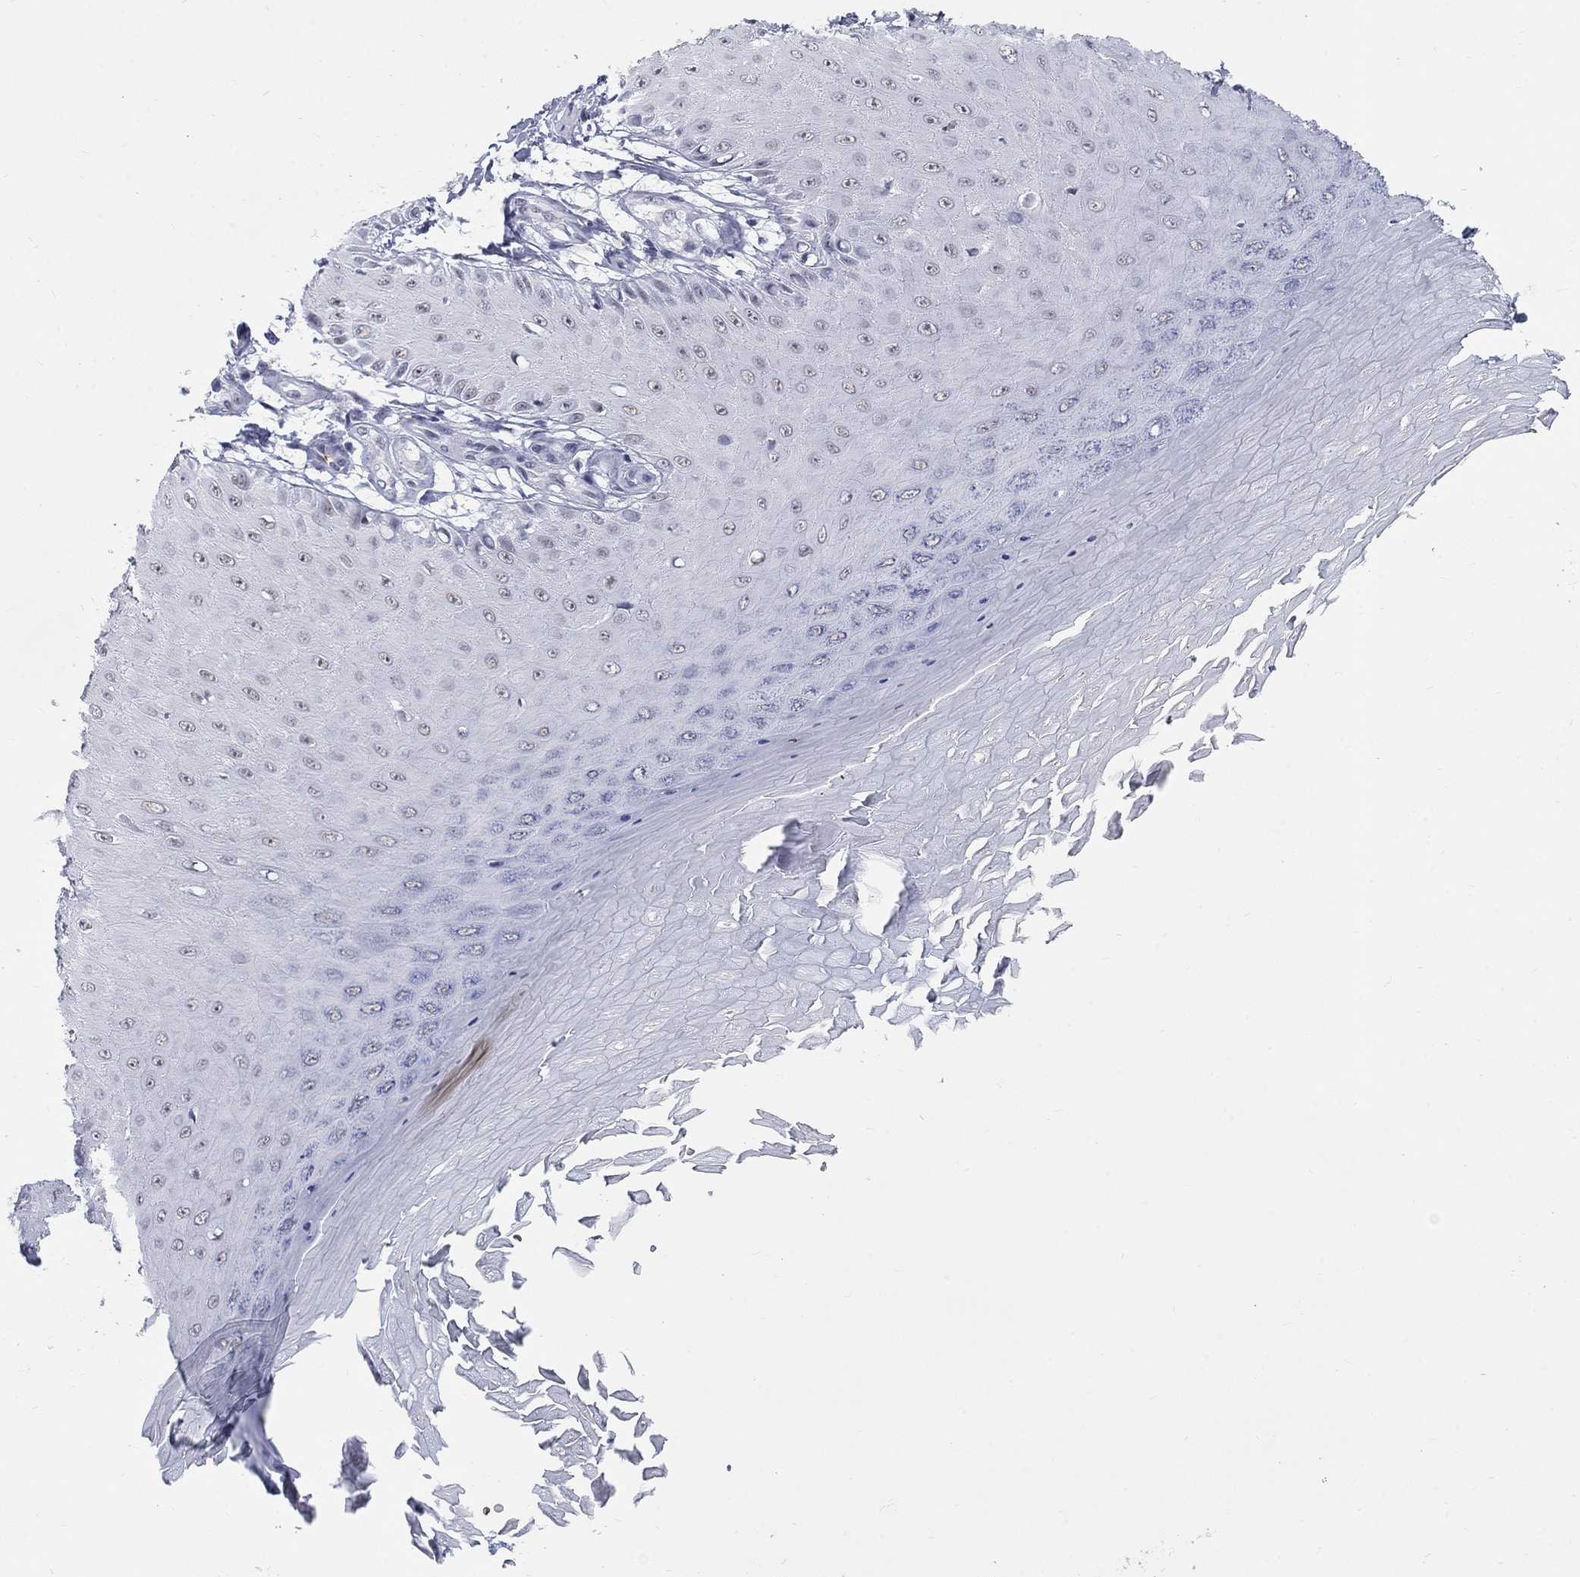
{"staining": {"intensity": "negative", "quantity": "none", "location": "none"}, "tissue": "skin cancer", "cell_type": "Tumor cells", "image_type": "cancer", "snomed": [{"axis": "morphology", "description": "Inflammation, NOS"}, {"axis": "morphology", "description": "Squamous cell carcinoma, NOS"}, {"axis": "topography", "description": "Skin"}], "caption": "Human squamous cell carcinoma (skin) stained for a protein using IHC displays no positivity in tumor cells.", "gene": "DMTN", "patient": {"sex": "male", "age": 70}}